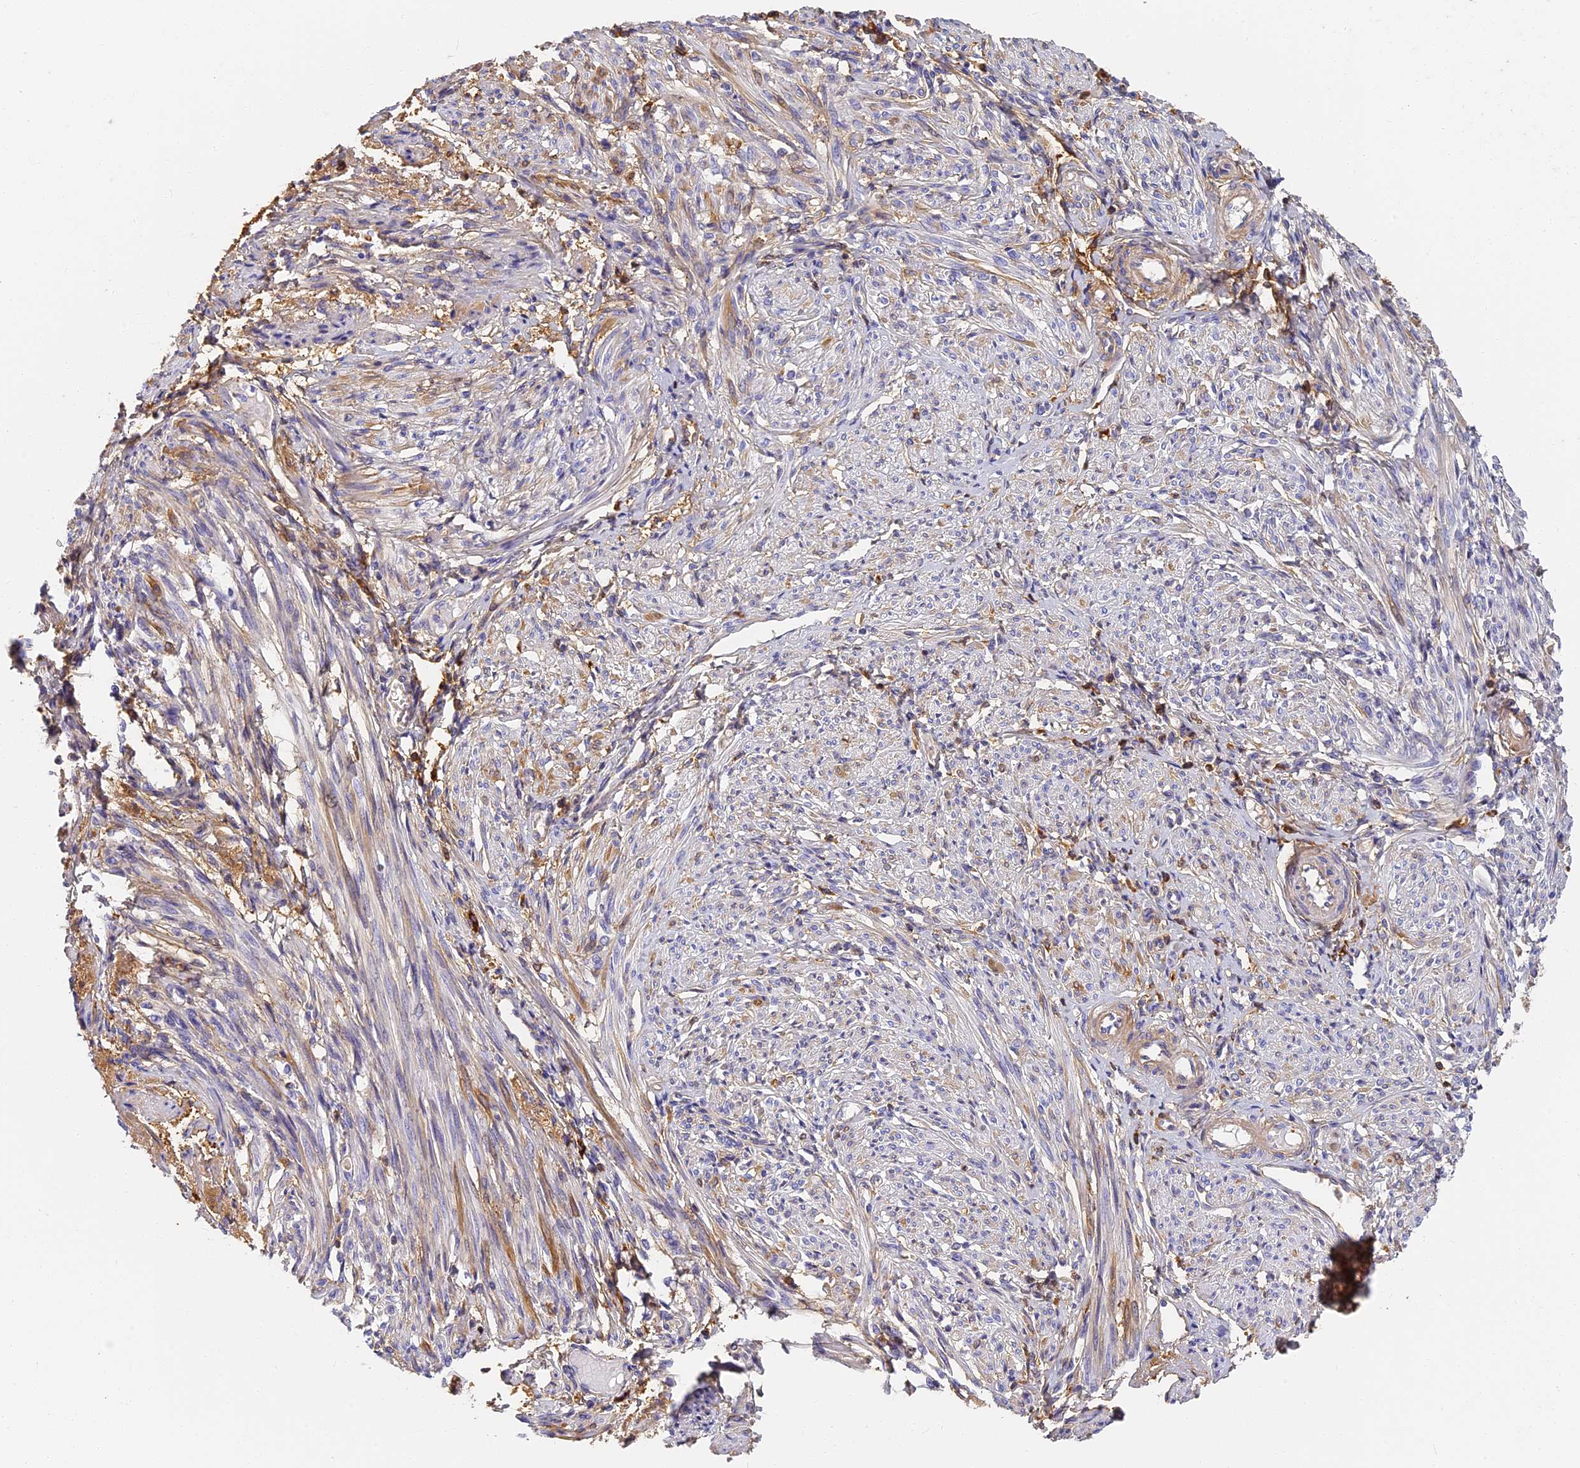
{"staining": {"intensity": "negative", "quantity": "none", "location": "none"}, "tissue": "smooth muscle", "cell_type": "Smooth muscle cells", "image_type": "normal", "snomed": [{"axis": "morphology", "description": "Normal tissue, NOS"}, {"axis": "topography", "description": "Smooth muscle"}], "caption": "Immunohistochemistry micrograph of unremarkable smooth muscle: human smooth muscle stained with DAB shows no significant protein expression in smooth muscle cells.", "gene": "ITIH1", "patient": {"sex": "female", "age": 39}}